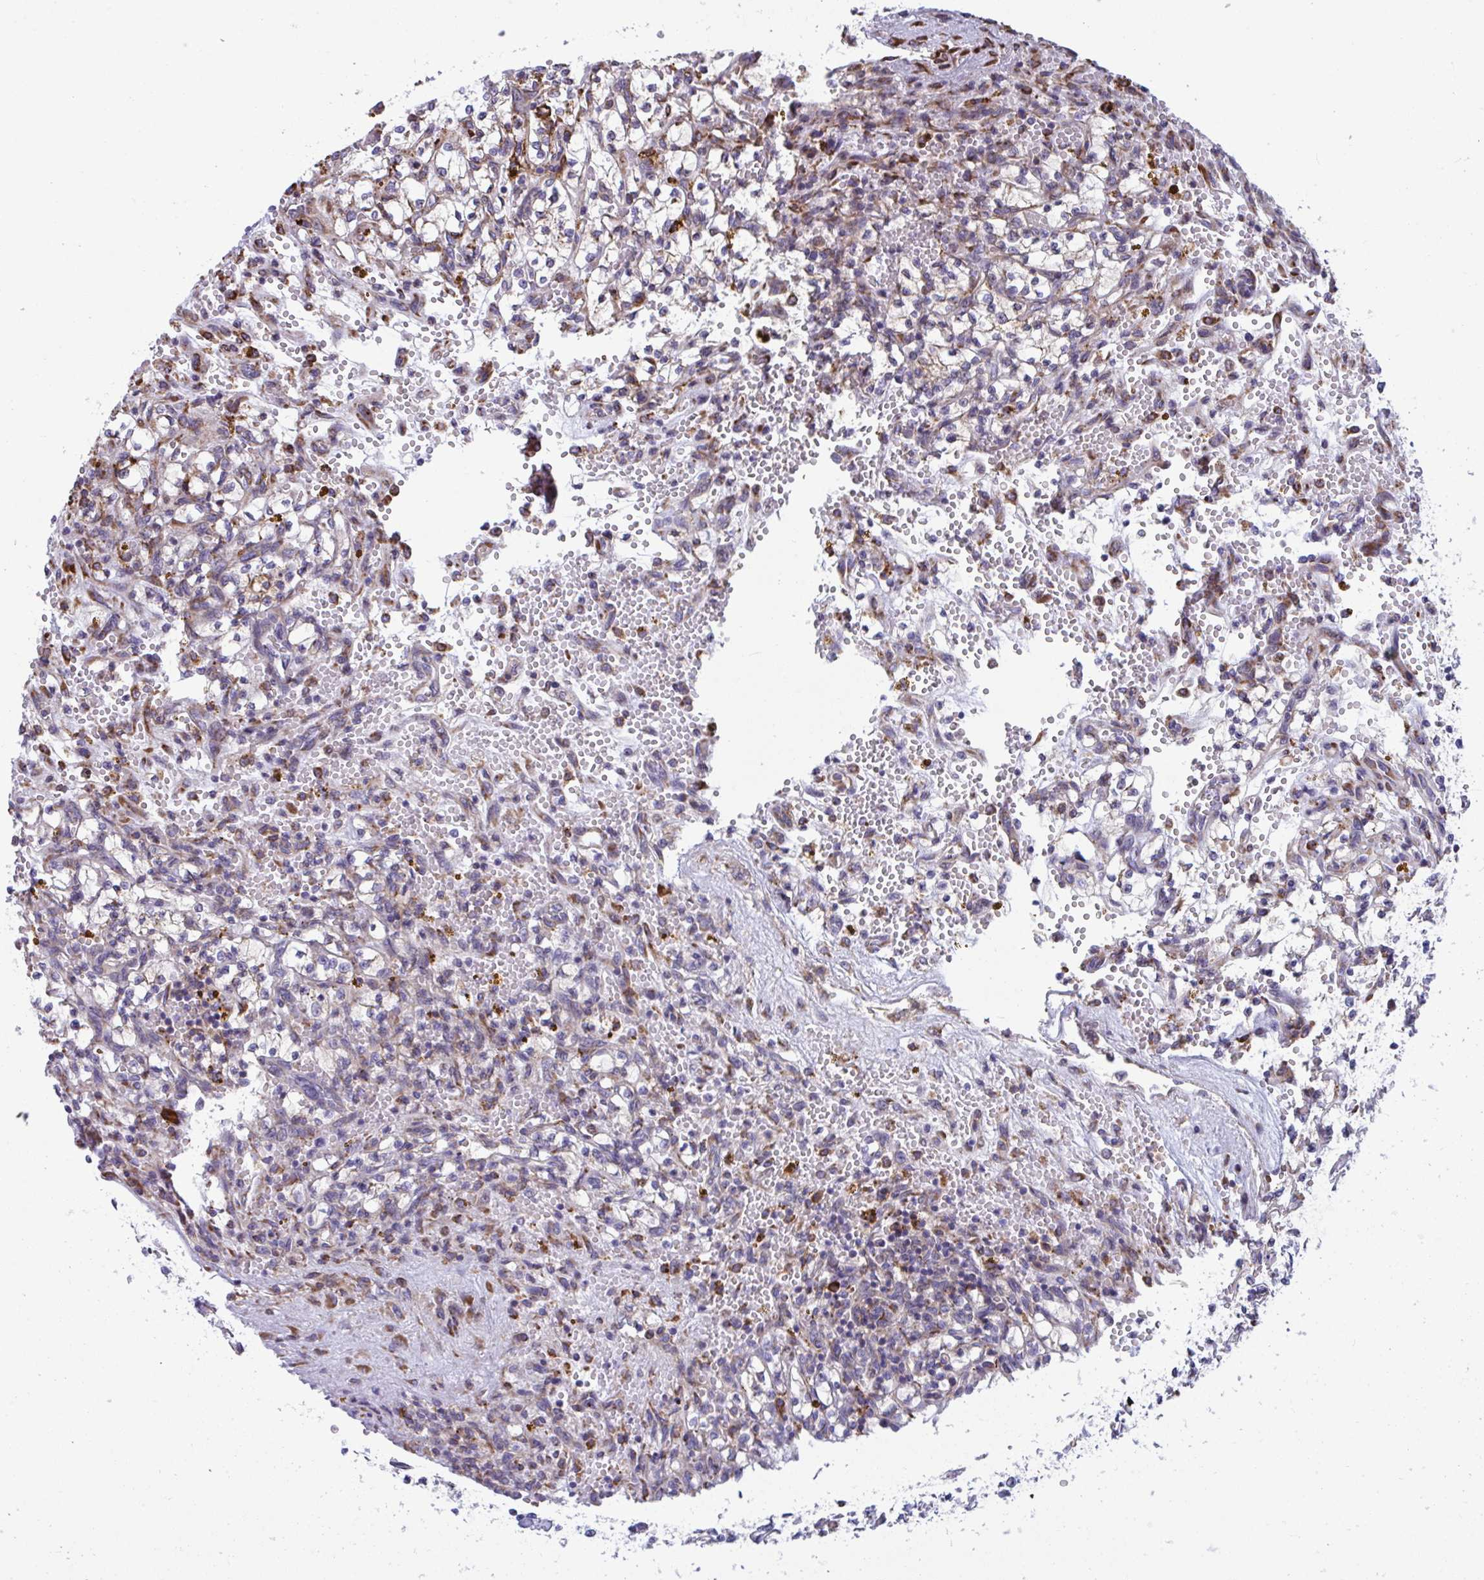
{"staining": {"intensity": "negative", "quantity": "none", "location": "none"}, "tissue": "renal cancer", "cell_type": "Tumor cells", "image_type": "cancer", "snomed": [{"axis": "morphology", "description": "Adenocarcinoma, NOS"}, {"axis": "topography", "description": "Kidney"}], "caption": "A histopathology image of human renal cancer is negative for staining in tumor cells.", "gene": "PEAK3", "patient": {"sex": "female", "age": 64}}